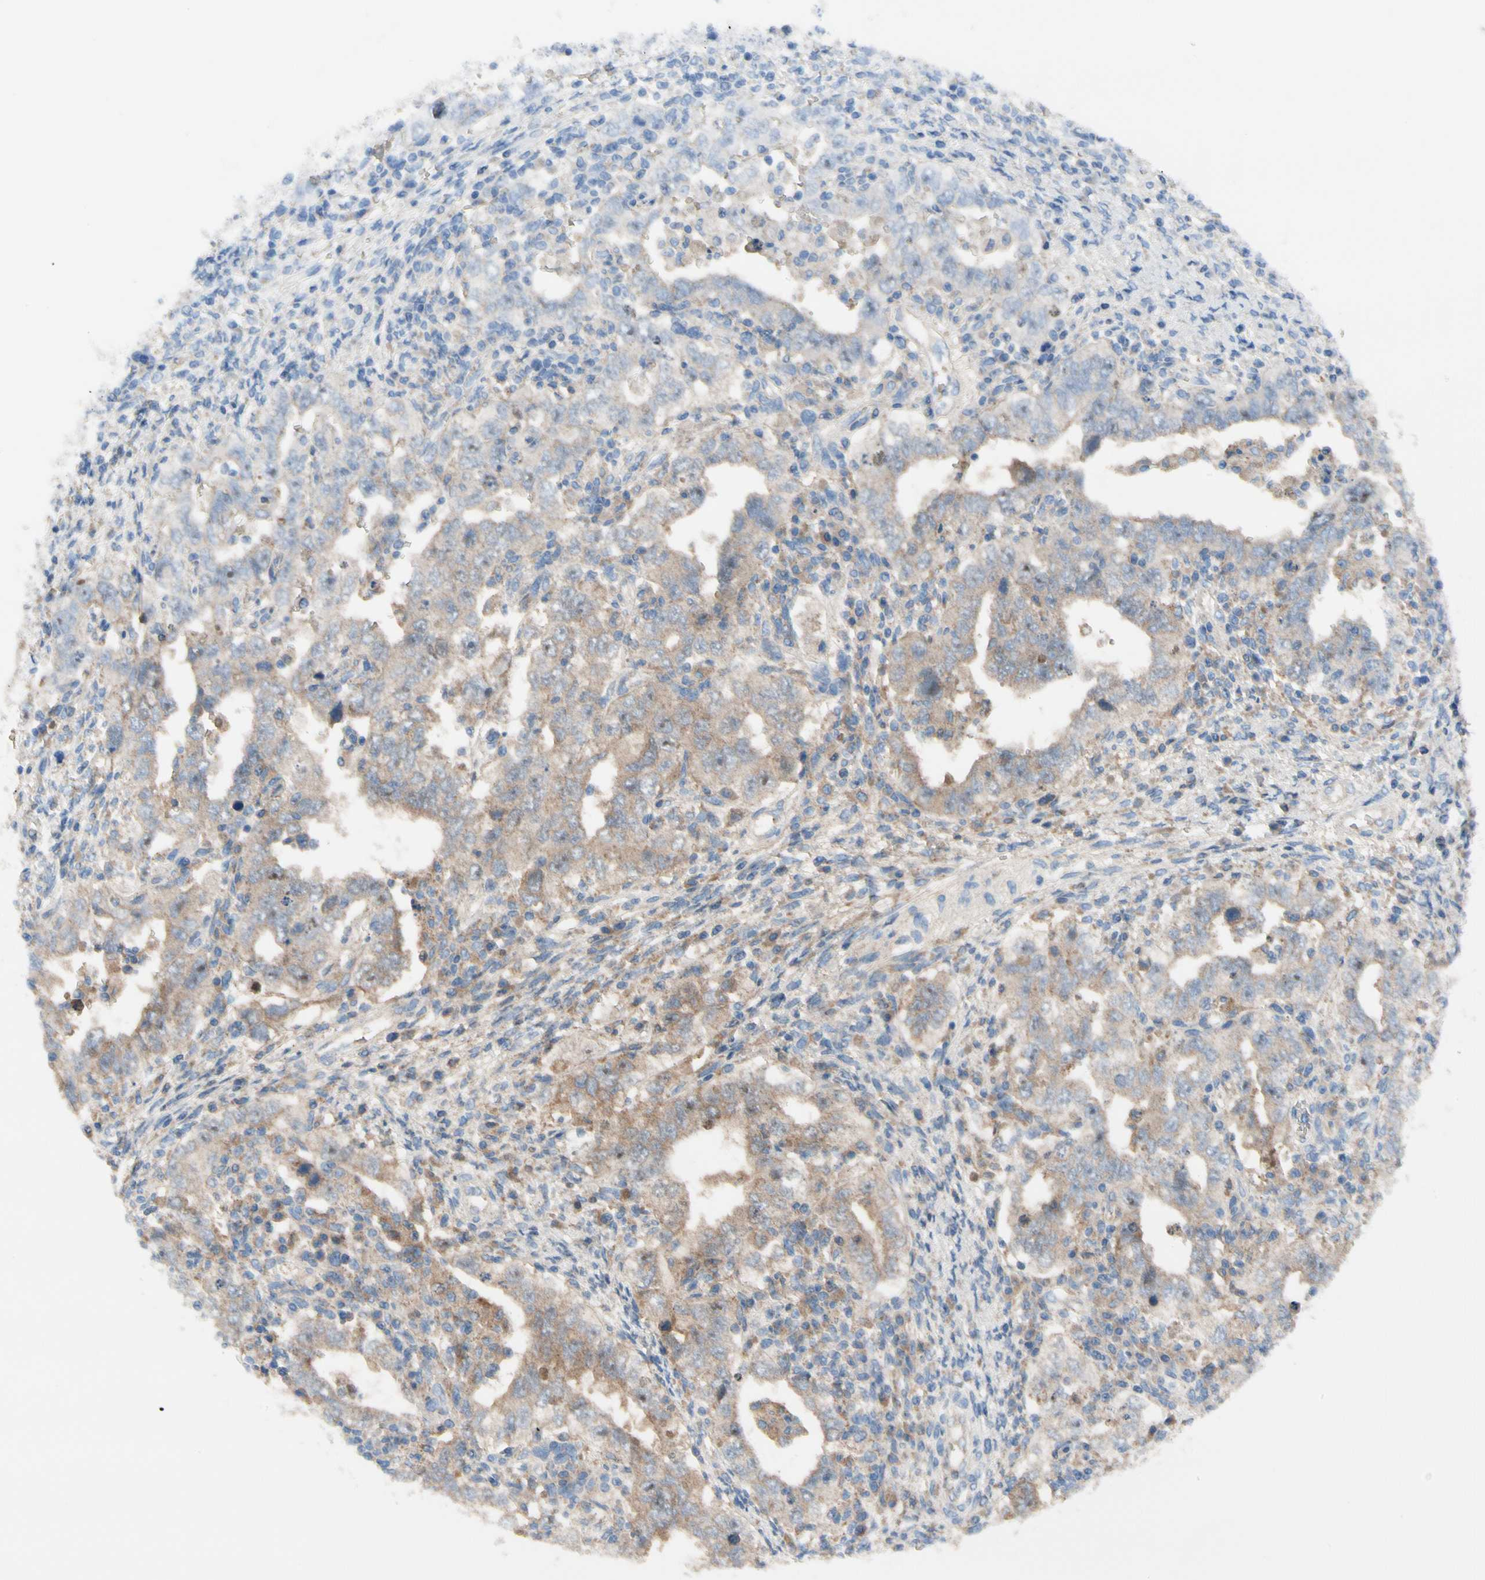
{"staining": {"intensity": "weak", "quantity": ">75%", "location": "cytoplasmic/membranous"}, "tissue": "testis cancer", "cell_type": "Tumor cells", "image_type": "cancer", "snomed": [{"axis": "morphology", "description": "Carcinoma, Embryonal, NOS"}, {"axis": "topography", "description": "Testis"}], "caption": "IHC image of embryonal carcinoma (testis) stained for a protein (brown), which demonstrates low levels of weak cytoplasmic/membranous expression in about >75% of tumor cells.", "gene": "HJURP", "patient": {"sex": "male", "age": 26}}